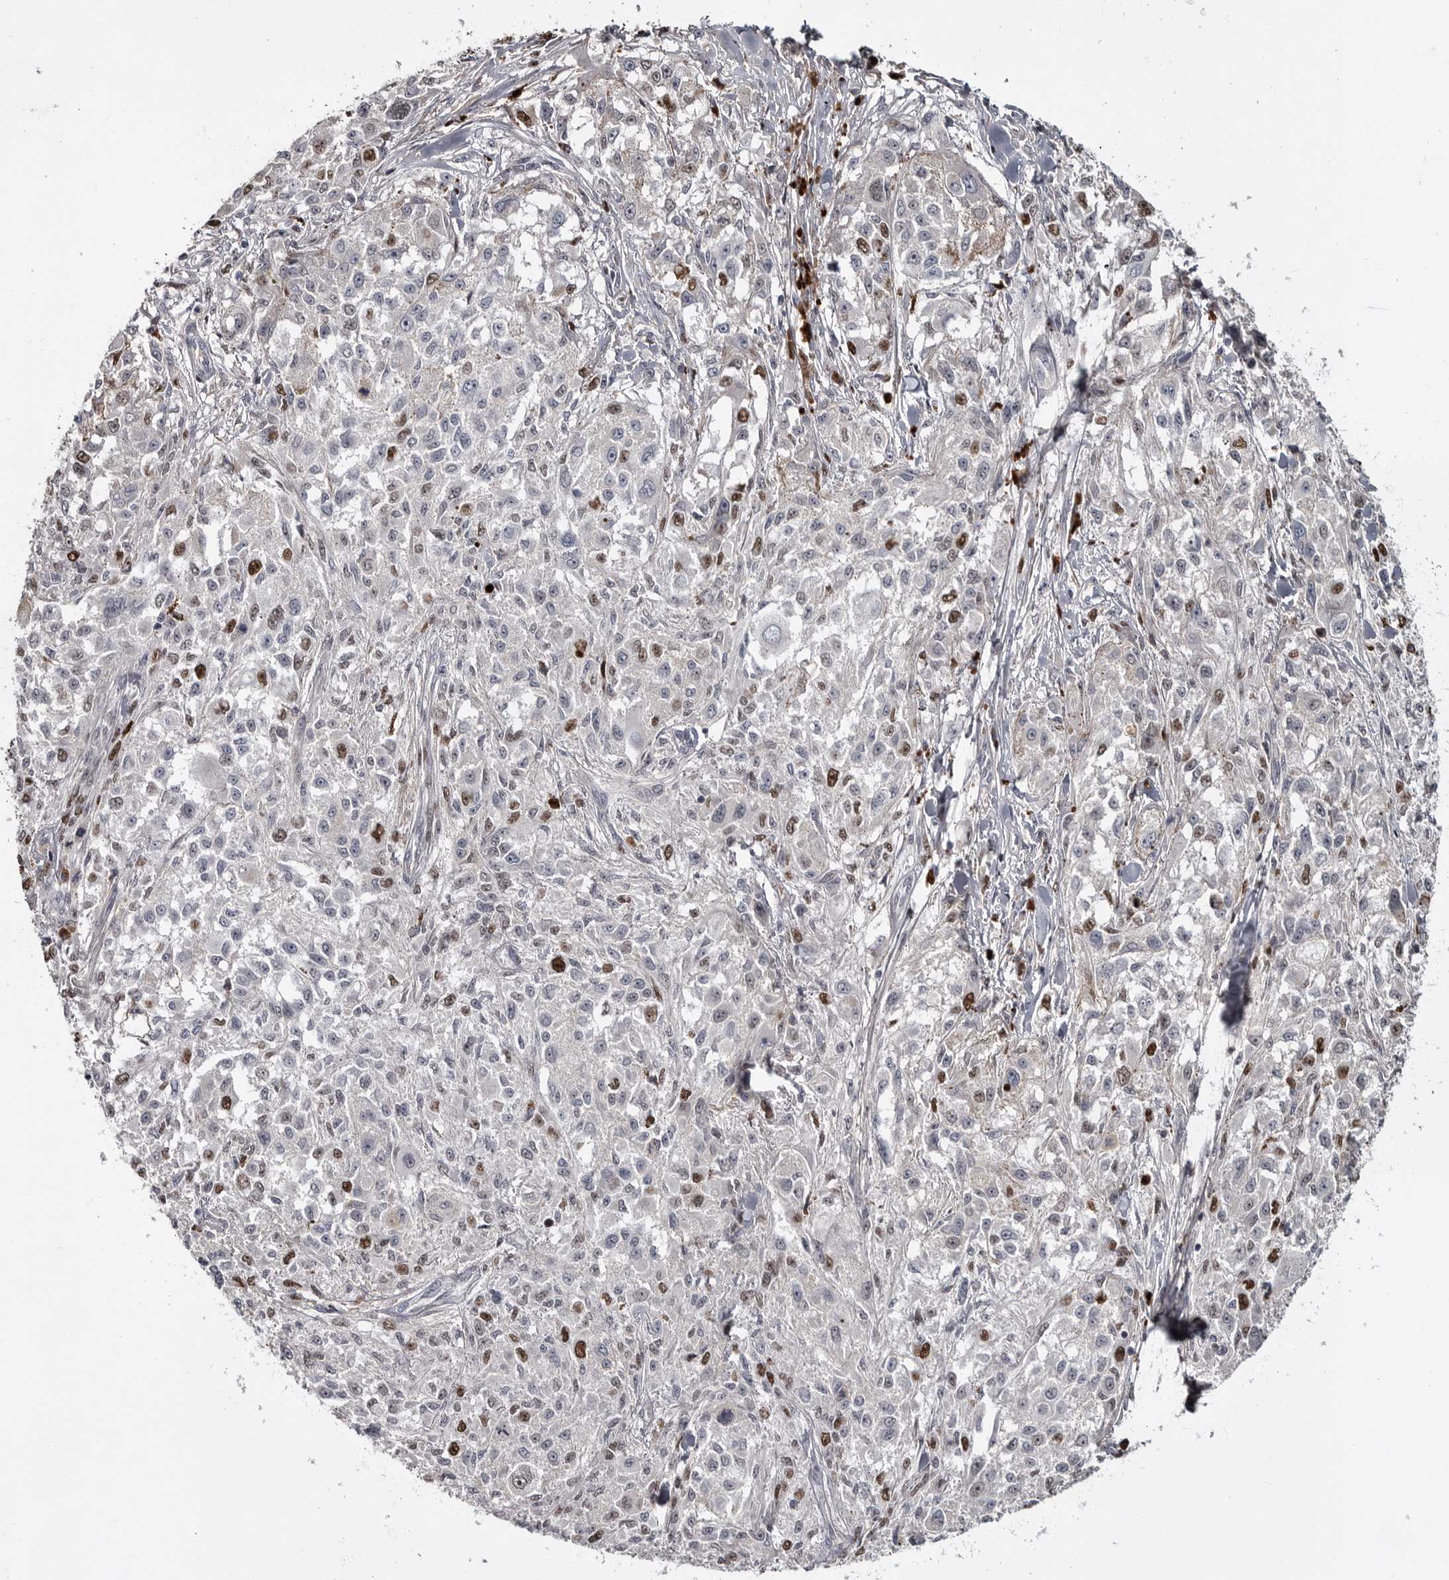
{"staining": {"intensity": "moderate", "quantity": "<25%", "location": "nuclear"}, "tissue": "melanoma", "cell_type": "Tumor cells", "image_type": "cancer", "snomed": [{"axis": "morphology", "description": "Necrosis, NOS"}, {"axis": "morphology", "description": "Malignant melanoma, NOS"}, {"axis": "topography", "description": "Skin"}], "caption": "Human malignant melanoma stained with a protein marker shows moderate staining in tumor cells.", "gene": "ZNF277", "patient": {"sex": "female", "age": 87}}